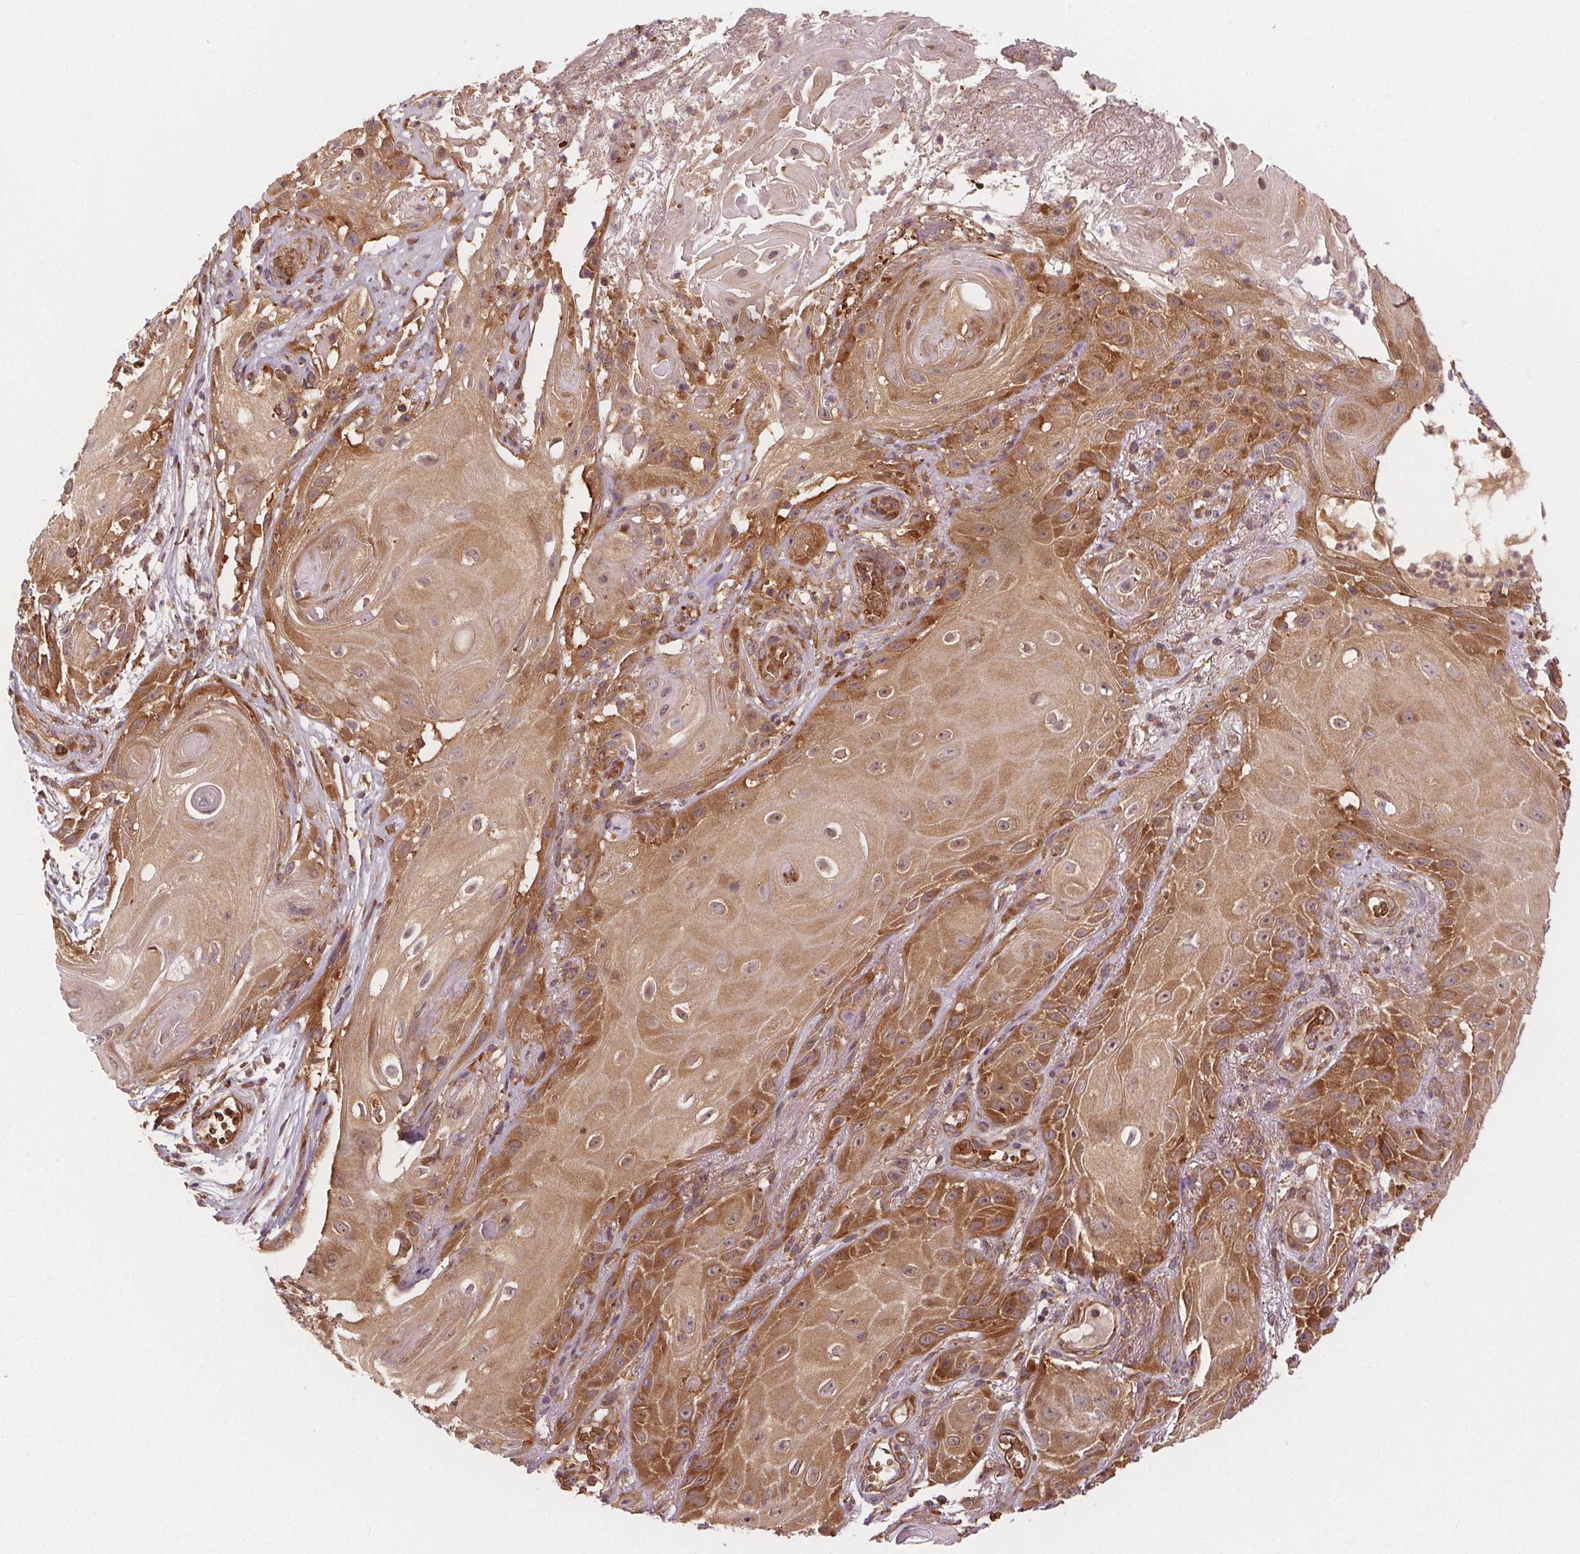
{"staining": {"intensity": "moderate", "quantity": ">75%", "location": "cytoplasmic/membranous"}, "tissue": "skin cancer", "cell_type": "Tumor cells", "image_type": "cancer", "snomed": [{"axis": "morphology", "description": "Squamous cell carcinoma, NOS"}, {"axis": "topography", "description": "Skin"}], "caption": "Immunohistochemistry staining of skin cancer (squamous cell carcinoma), which reveals medium levels of moderate cytoplasmic/membranous staining in about >75% of tumor cells indicating moderate cytoplasmic/membranous protein expression. The staining was performed using DAB (3,3'-diaminobenzidine) (brown) for protein detection and nuclei were counterstained in hematoxylin (blue).", "gene": "EIF3D", "patient": {"sex": "male", "age": 62}}